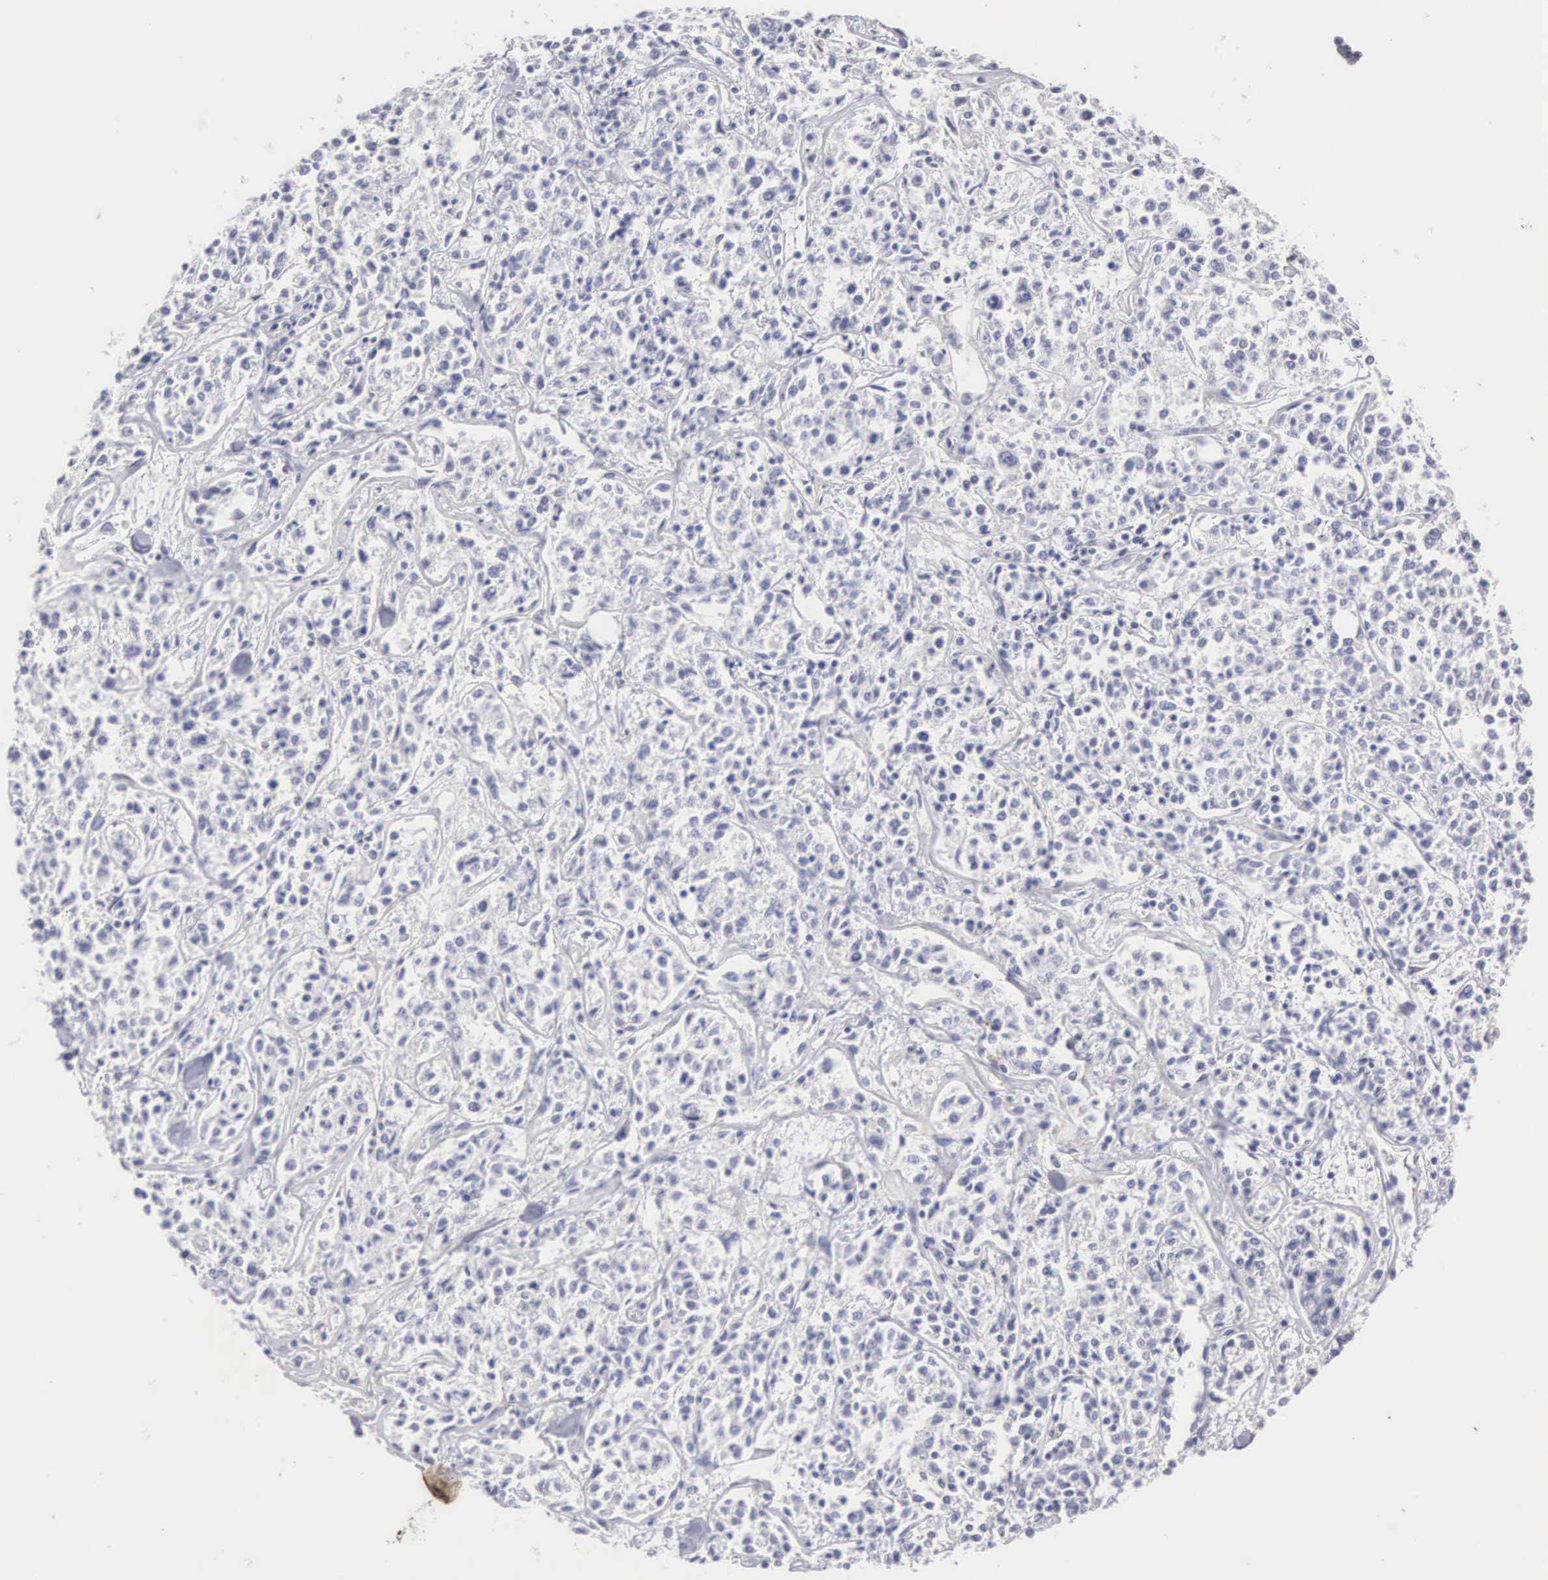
{"staining": {"intensity": "negative", "quantity": "none", "location": "none"}, "tissue": "lymphoma", "cell_type": "Tumor cells", "image_type": "cancer", "snomed": [{"axis": "morphology", "description": "Malignant lymphoma, non-Hodgkin's type, Low grade"}, {"axis": "topography", "description": "Small intestine"}], "caption": "Immunohistochemical staining of low-grade malignant lymphoma, non-Hodgkin's type reveals no significant expression in tumor cells.", "gene": "ELFN2", "patient": {"sex": "female", "age": 59}}